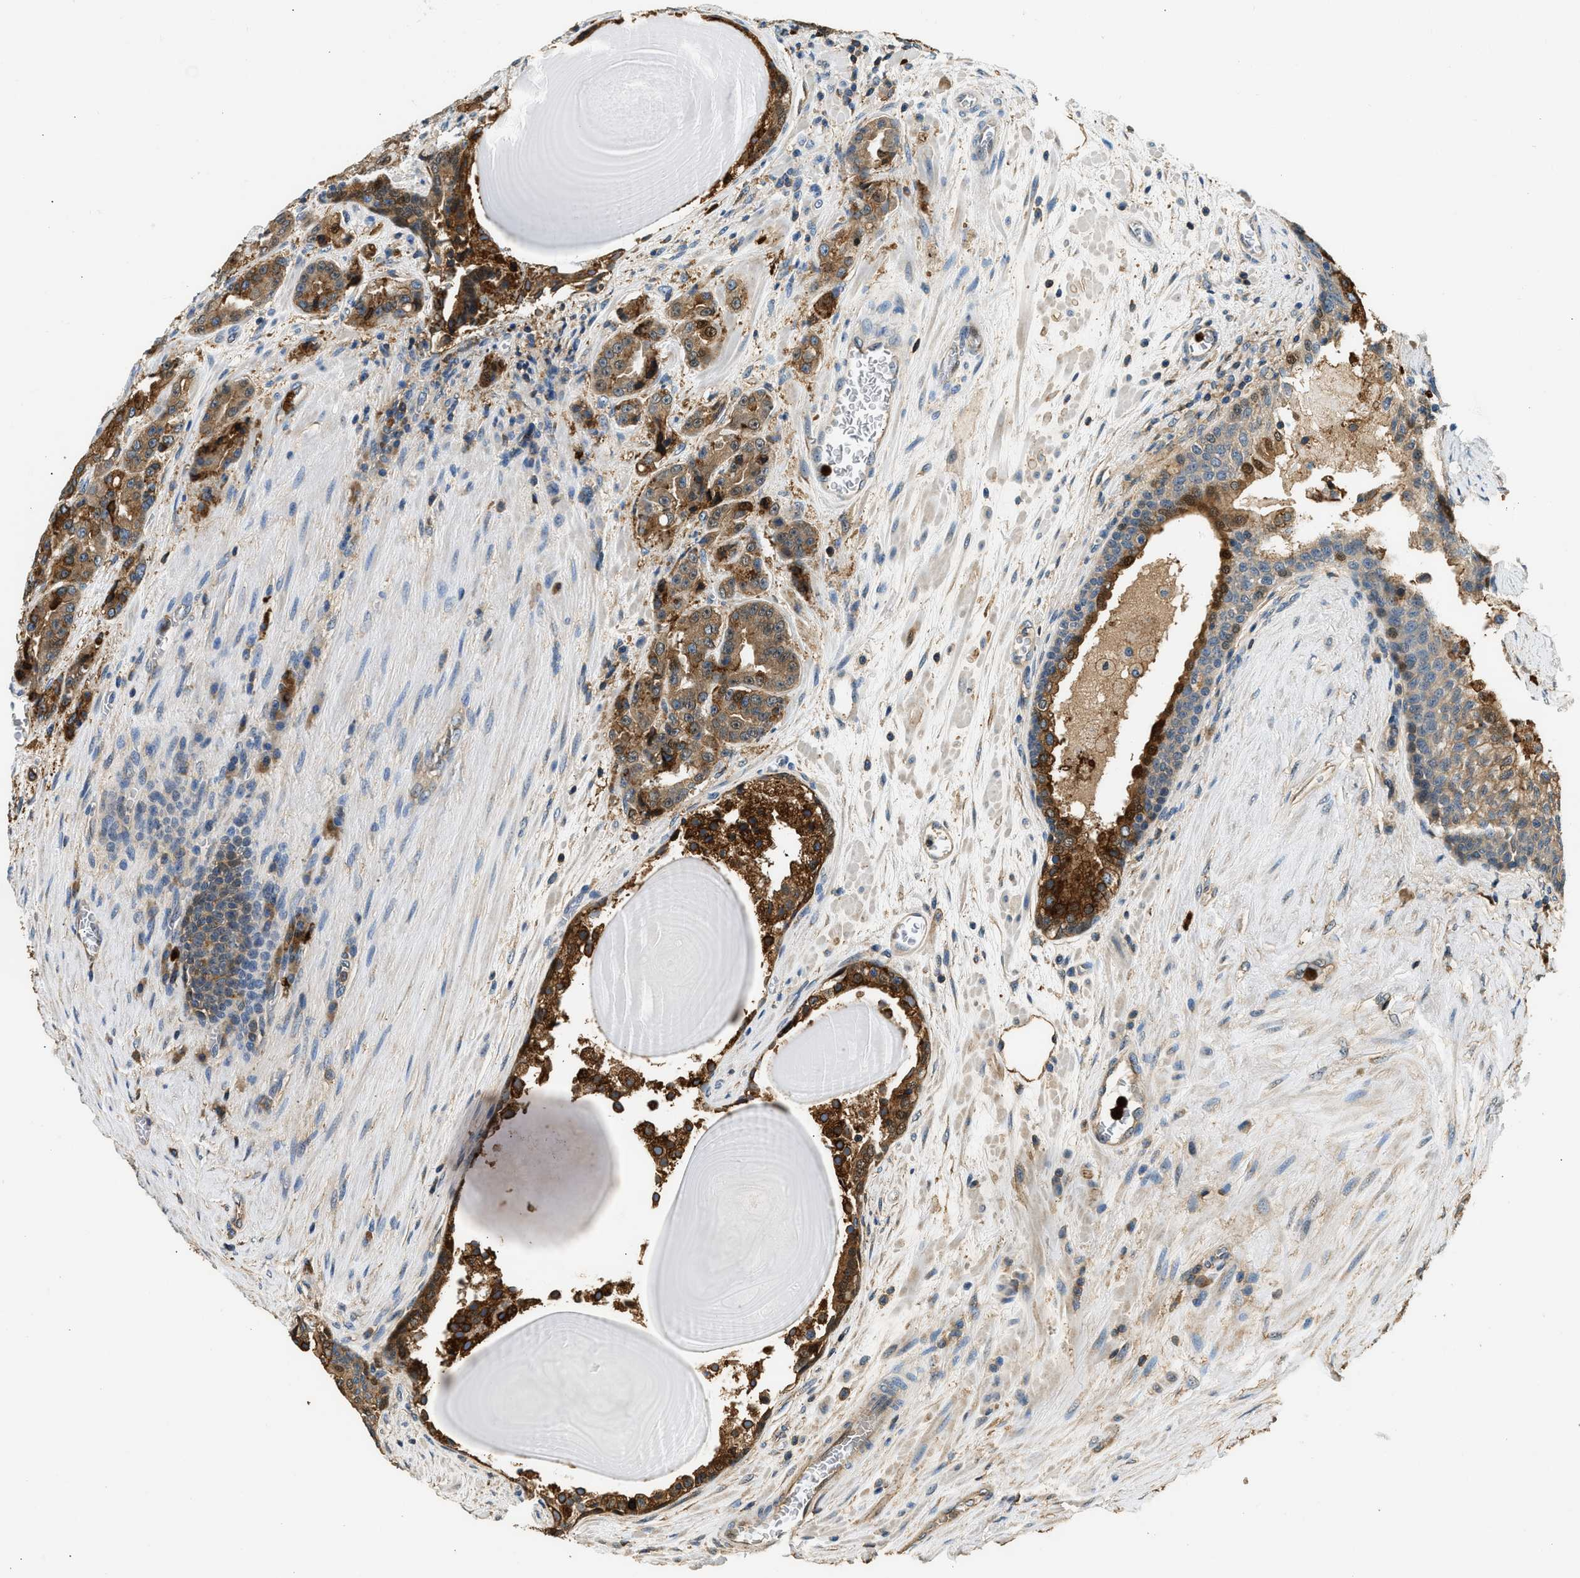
{"staining": {"intensity": "strong", "quantity": ">75%", "location": "cytoplasmic/membranous"}, "tissue": "prostate cancer", "cell_type": "Tumor cells", "image_type": "cancer", "snomed": [{"axis": "morphology", "description": "Adenocarcinoma, High grade"}, {"axis": "topography", "description": "Prostate"}], "caption": "Protein expression analysis of prostate high-grade adenocarcinoma exhibits strong cytoplasmic/membranous positivity in about >75% of tumor cells. (brown staining indicates protein expression, while blue staining denotes nuclei).", "gene": "ANXA3", "patient": {"sex": "male", "age": 60}}